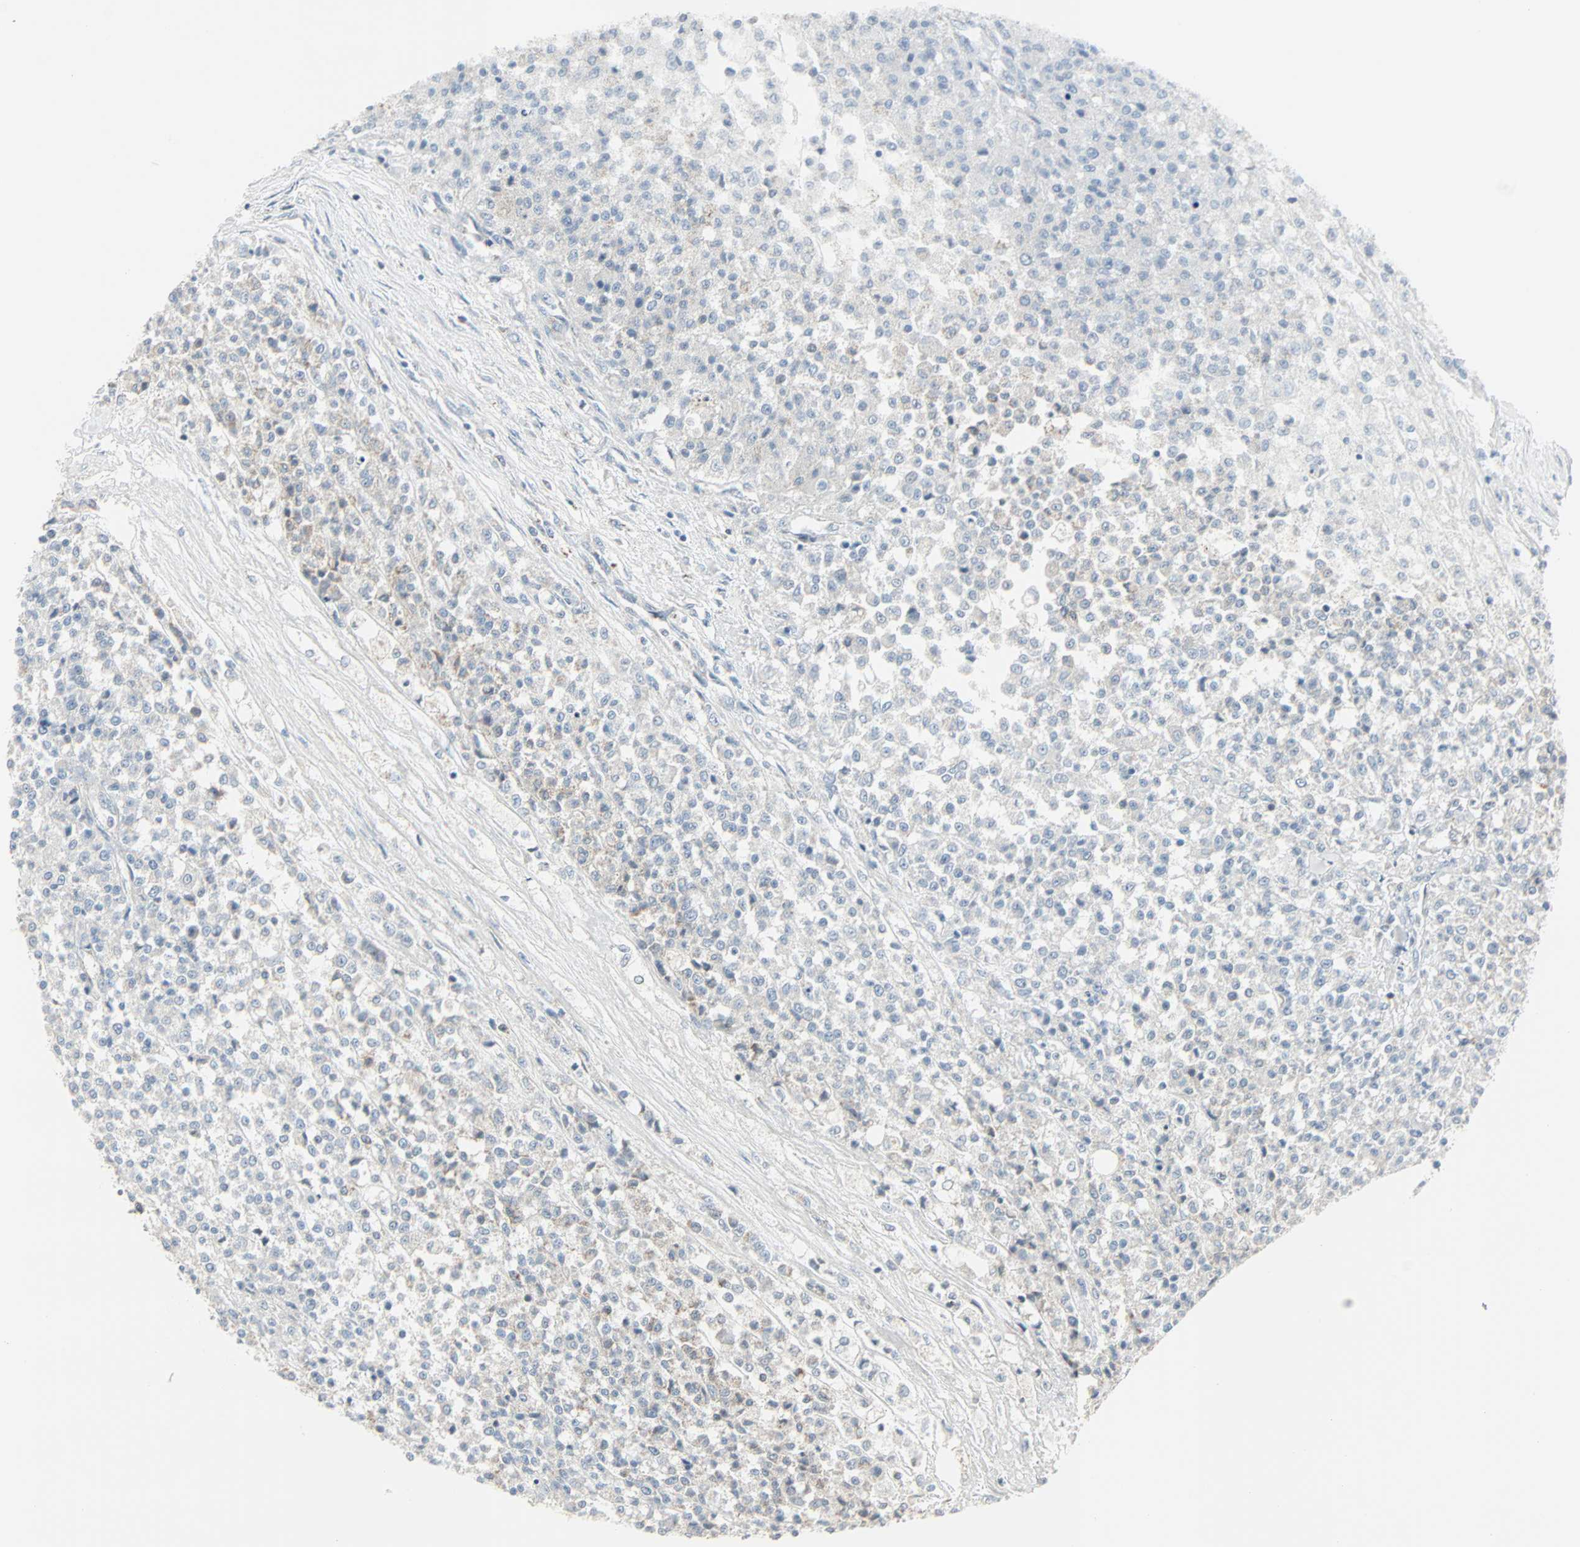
{"staining": {"intensity": "negative", "quantity": "none", "location": "none"}, "tissue": "testis cancer", "cell_type": "Tumor cells", "image_type": "cancer", "snomed": [{"axis": "morphology", "description": "Seminoma, NOS"}, {"axis": "topography", "description": "Testis"}], "caption": "Testis cancer was stained to show a protein in brown. There is no significant expression in tumor cells.", "gene": "IDH2", "patient": {"sex": "male", "age": 59}}